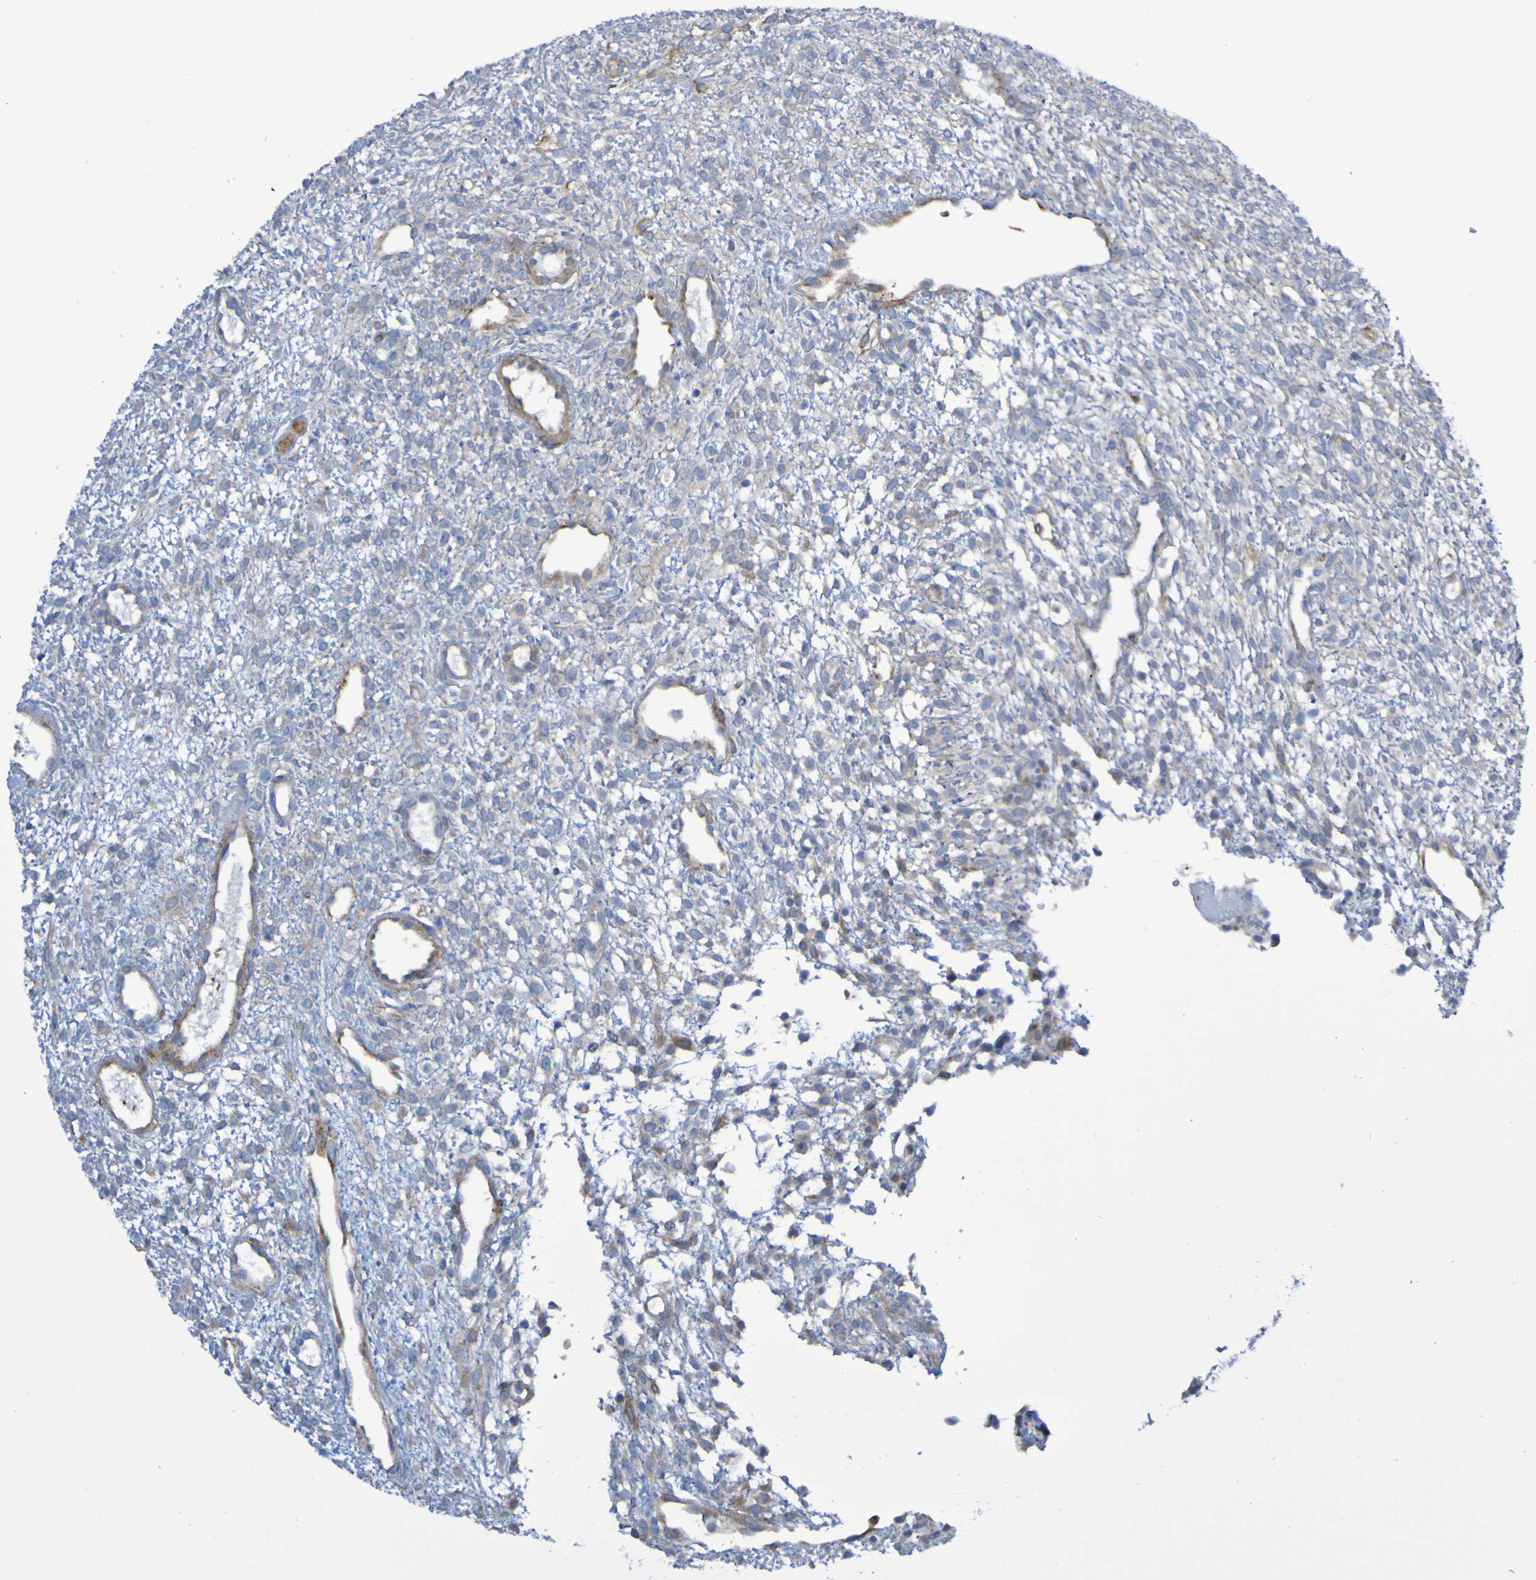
{"staining": {"intensity": "weak", "quantity": "25%-75%", "location": "cytoplasmic/membranous"}, "tissue": "ovary", "cell_type": "Ovarian stroma cells", "image_type": "normal", "snomed": [{"axis": "morphology", "description": "Normal tissue, NOS"}, {"axis": "morphology", "description": "Cyst, NOS"}, {"axis": "topography", "description": "Ovary"}], "caption": "Immunohistochemical staining of normal human ovary reveals low levels of weak cytoplasmic/membranous expression in approximately 25%-75% of ovarian stroma cells.", "gene": "SCRG1", "patient": {"sex": "female", "age": 18}}